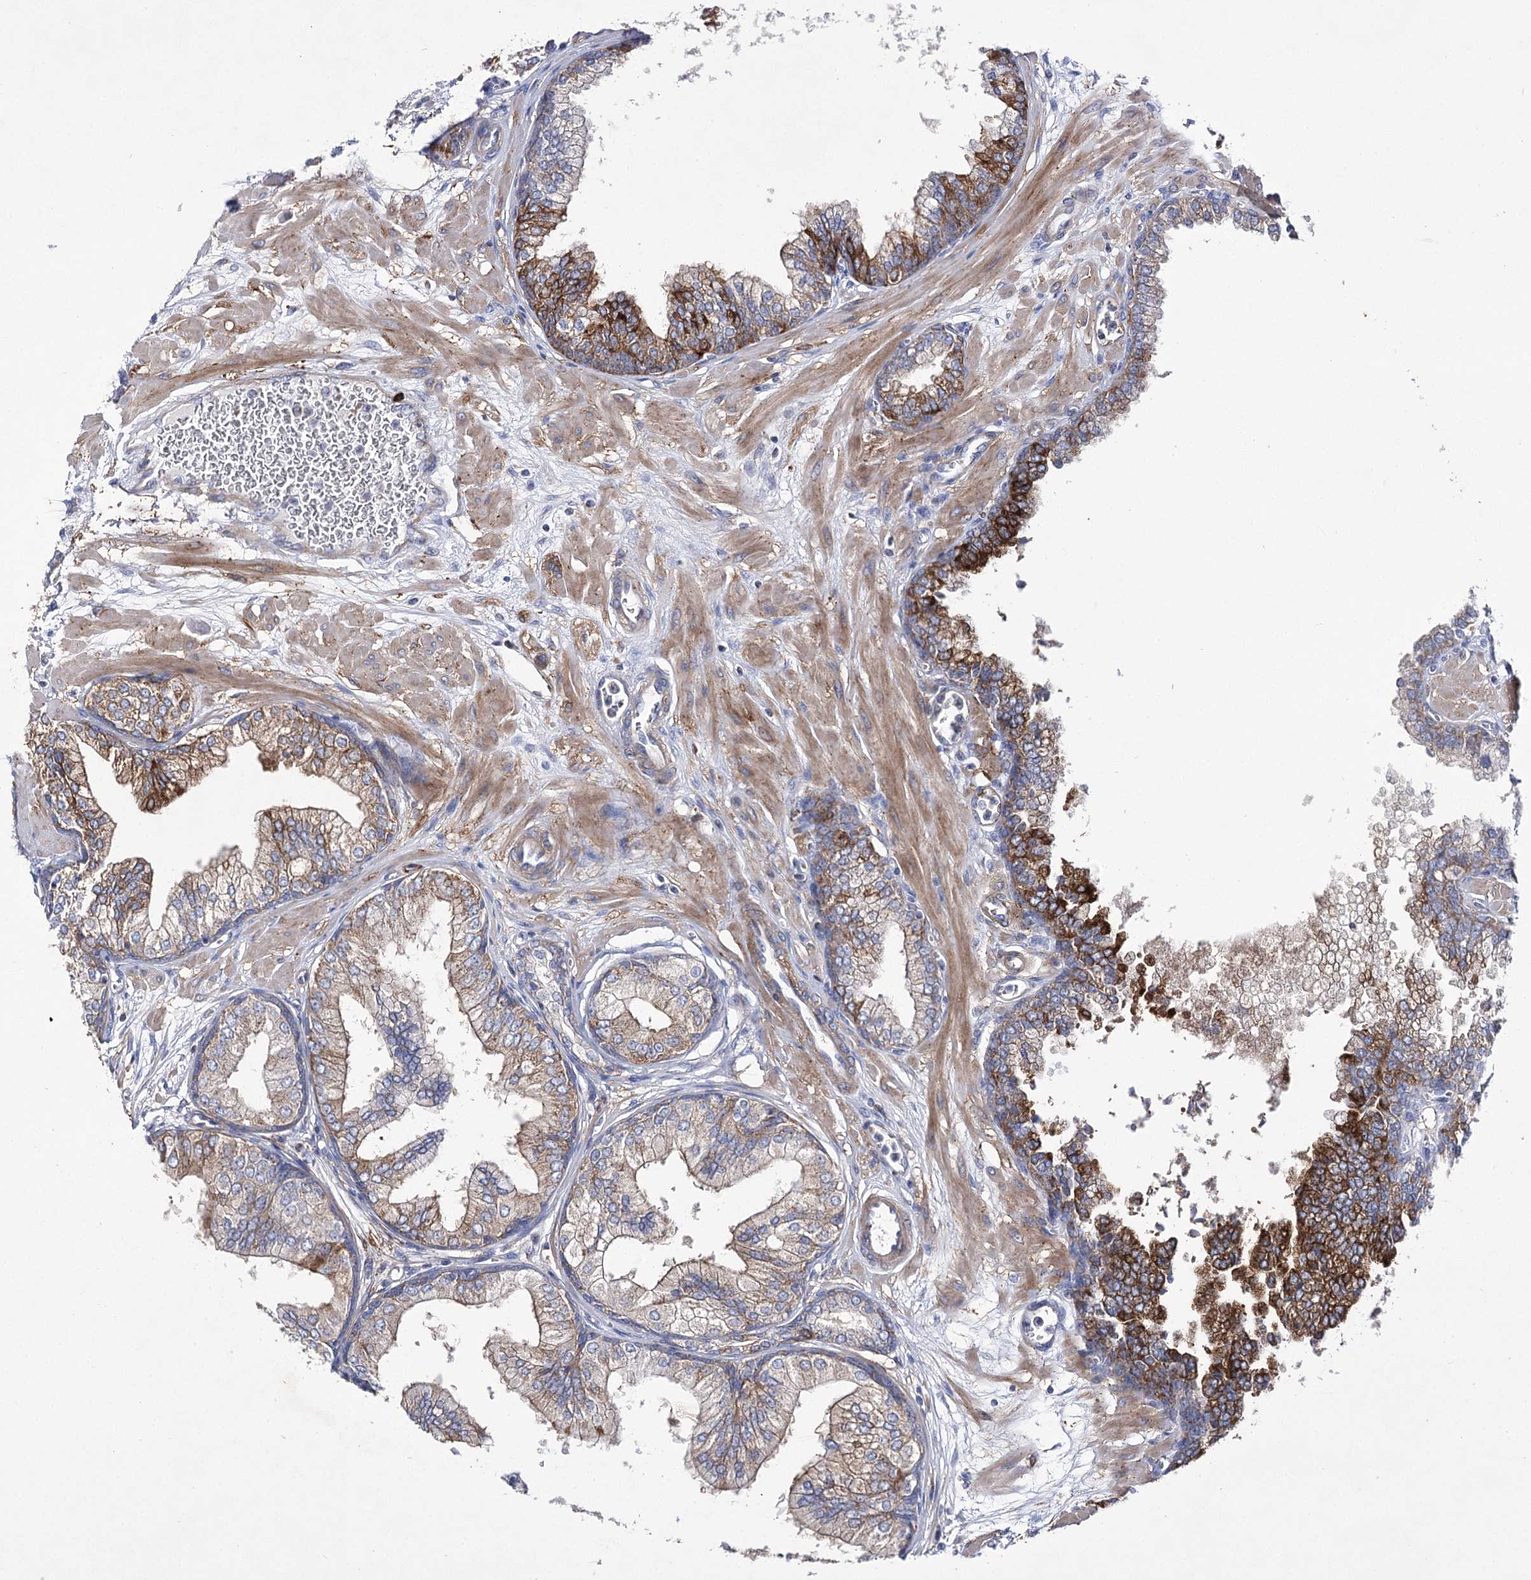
{"staining": {"intensity": "moderate", "quantity": "25%-75%", "location": "cytoplasmic/membranous"}, "tissue": "prostate", "cell_type": "Glandular cells", "image_type": "normal", "snomed": [{"axis": "morphology", "description": "Normal tissue, NOS"}, {"axis": "morphology", "description": "Urothelial carcinoma, Low grade"}, {"axis": "topography", "description": "Urinary bladder"}, {"axis": "topography", "description": "Prostate"}], "caption": "Prostate stained with immunohistochemistry (IHC) reveals moderate cytoplasmic/membranous staining in approximately 25%-75% of glandular cells. Nuclei are stained in blue.", "gene": "COX15", "patient": {"sex": "male", "age": 60}}